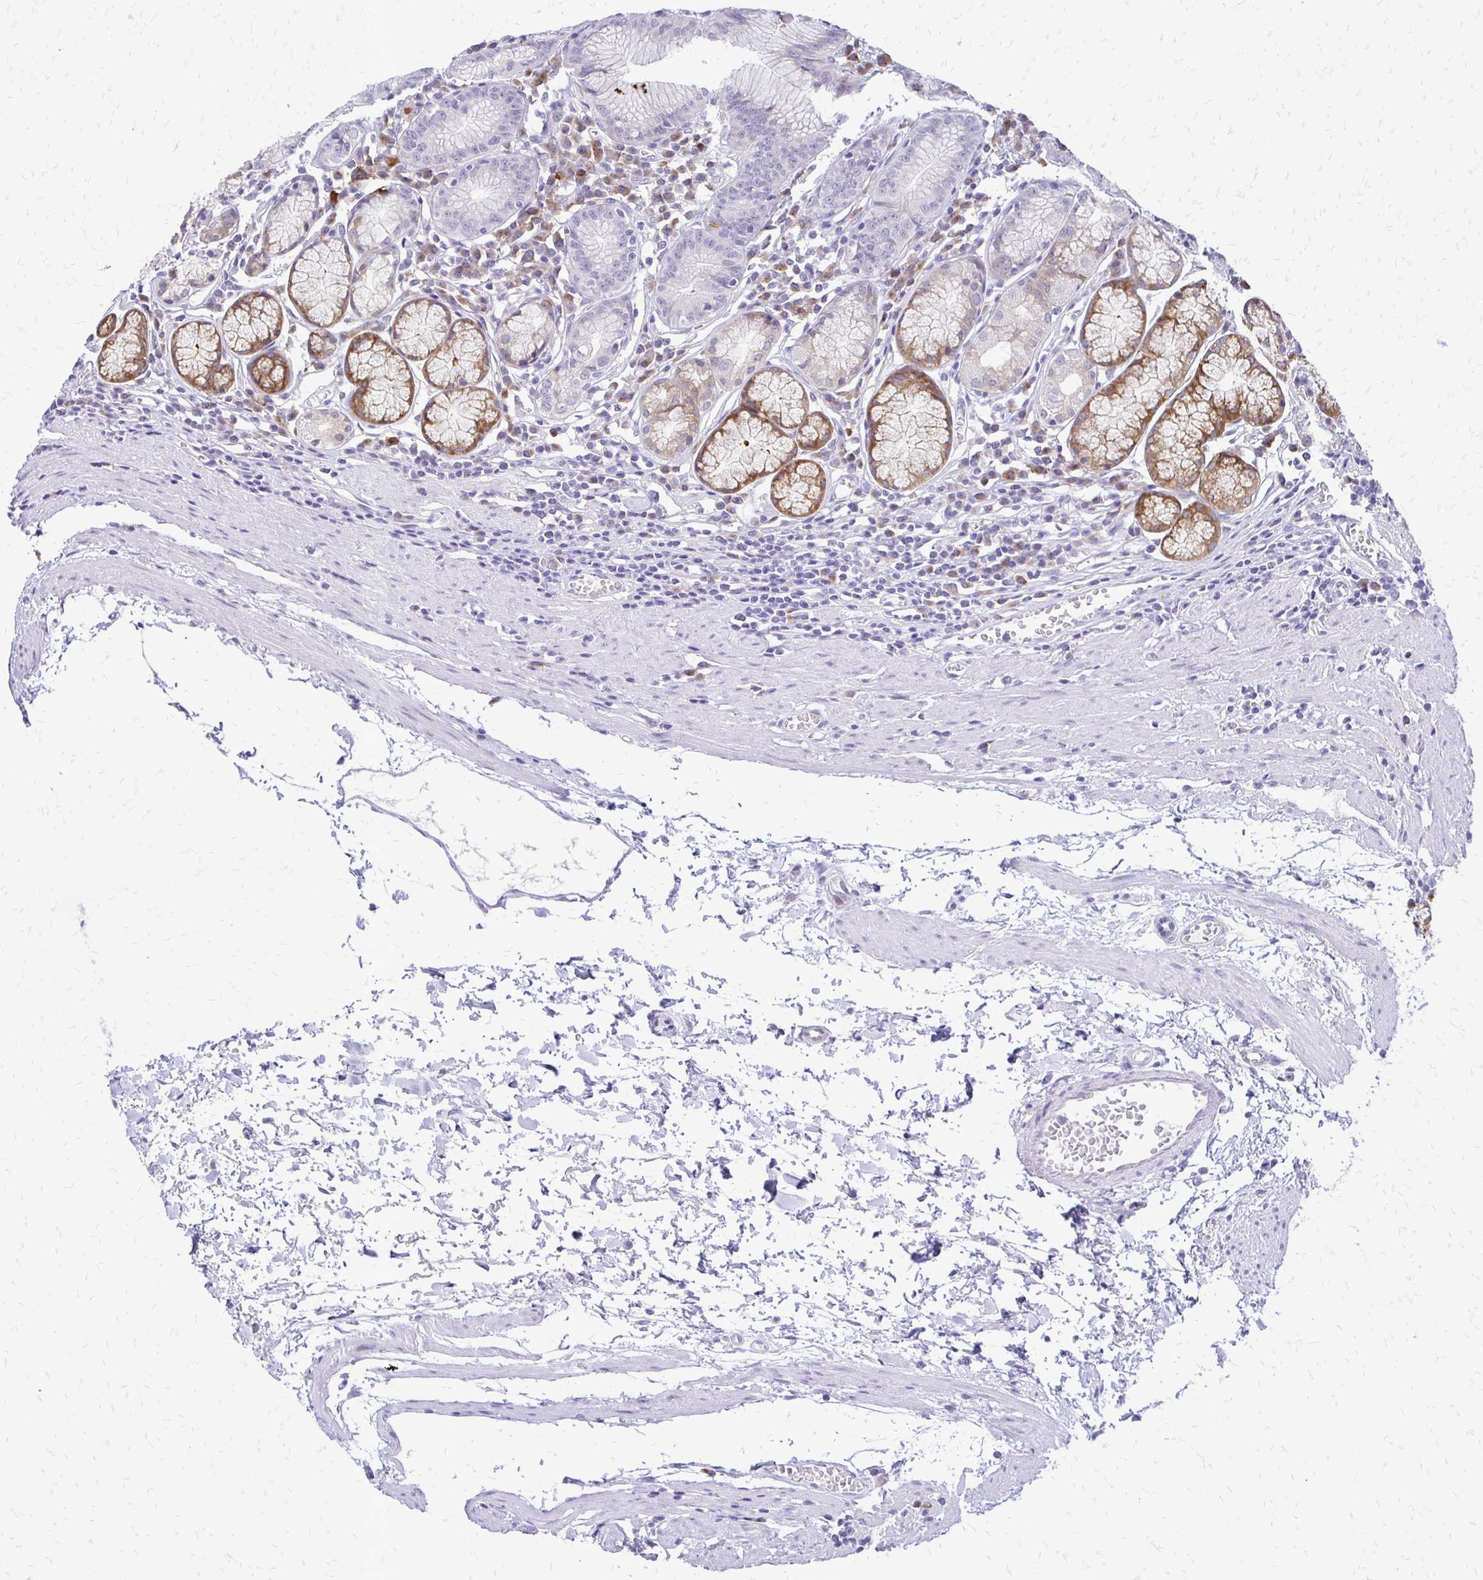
{"staining": {"intensity": "moderate", "quantity": "<25%", "location": "cytoplasmic/membranous"}, "tissue": "stomach", "cell_type": "Glandular cells", "image_type": "normal", "snomed": [{"axis": "morphology", "description": "Normal tissue, NOS"}, {"axis": "topography", "description": "Stomach"}], "caption": "Unremarkable stomach was stained to show a protein in brown. There is low levels of moderate cytoplasmic/membranous positivity in about <25% of glandular cells. (Brightfield microscopy of DAB IHC at high magnification).", "gene": "EPYC", "patient": {"sex": "male", "age": 55}}